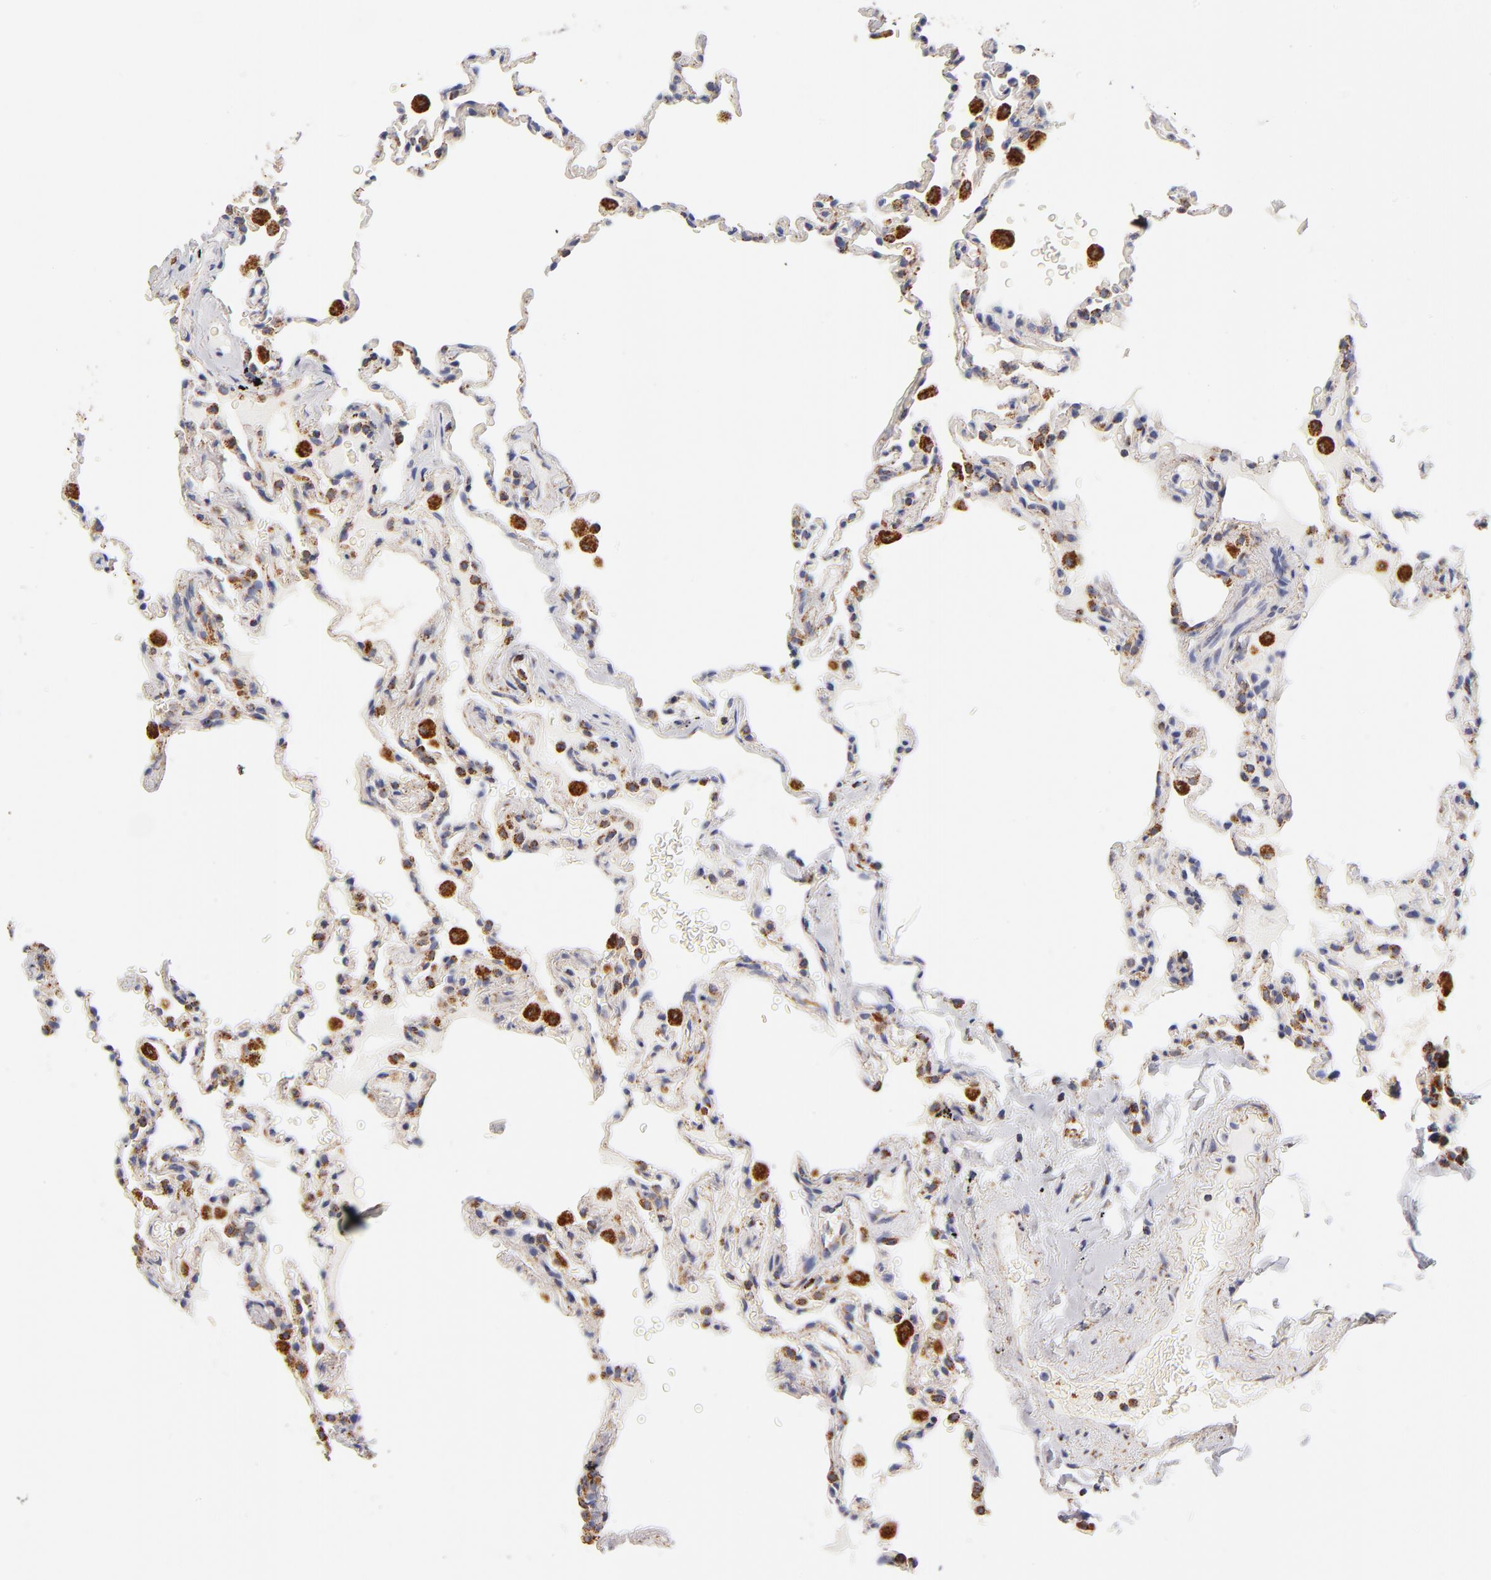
{"staining": {"intensity": "moderate", "quantity": "25%-75%", "location": "cytoplasmic/membranous"}, "tissue": "lung", "cell_type": "Alveolar cells", "image_type": "normal", "snomed": [{"axis": "morphology", "description": "Normal tissue, NOS"}, {"axis": "topography", "description": "Lung"}], "caption": "Lung stained with DAB (3,3'-diaminobenzidine) immunohistochemistry (IHC) reveals medium levels of moderate cytoplasmic/membranous positivity in approximately 25%-75% of alveolar cells. (Stains: DAB (3,3'-diaminobenzidine) in brown, nuclei in blue, Microscopy: brightfield microscopy at high magnification).", "gene": "ECHS1", "patient": {"sex": "male", "age": 59}}